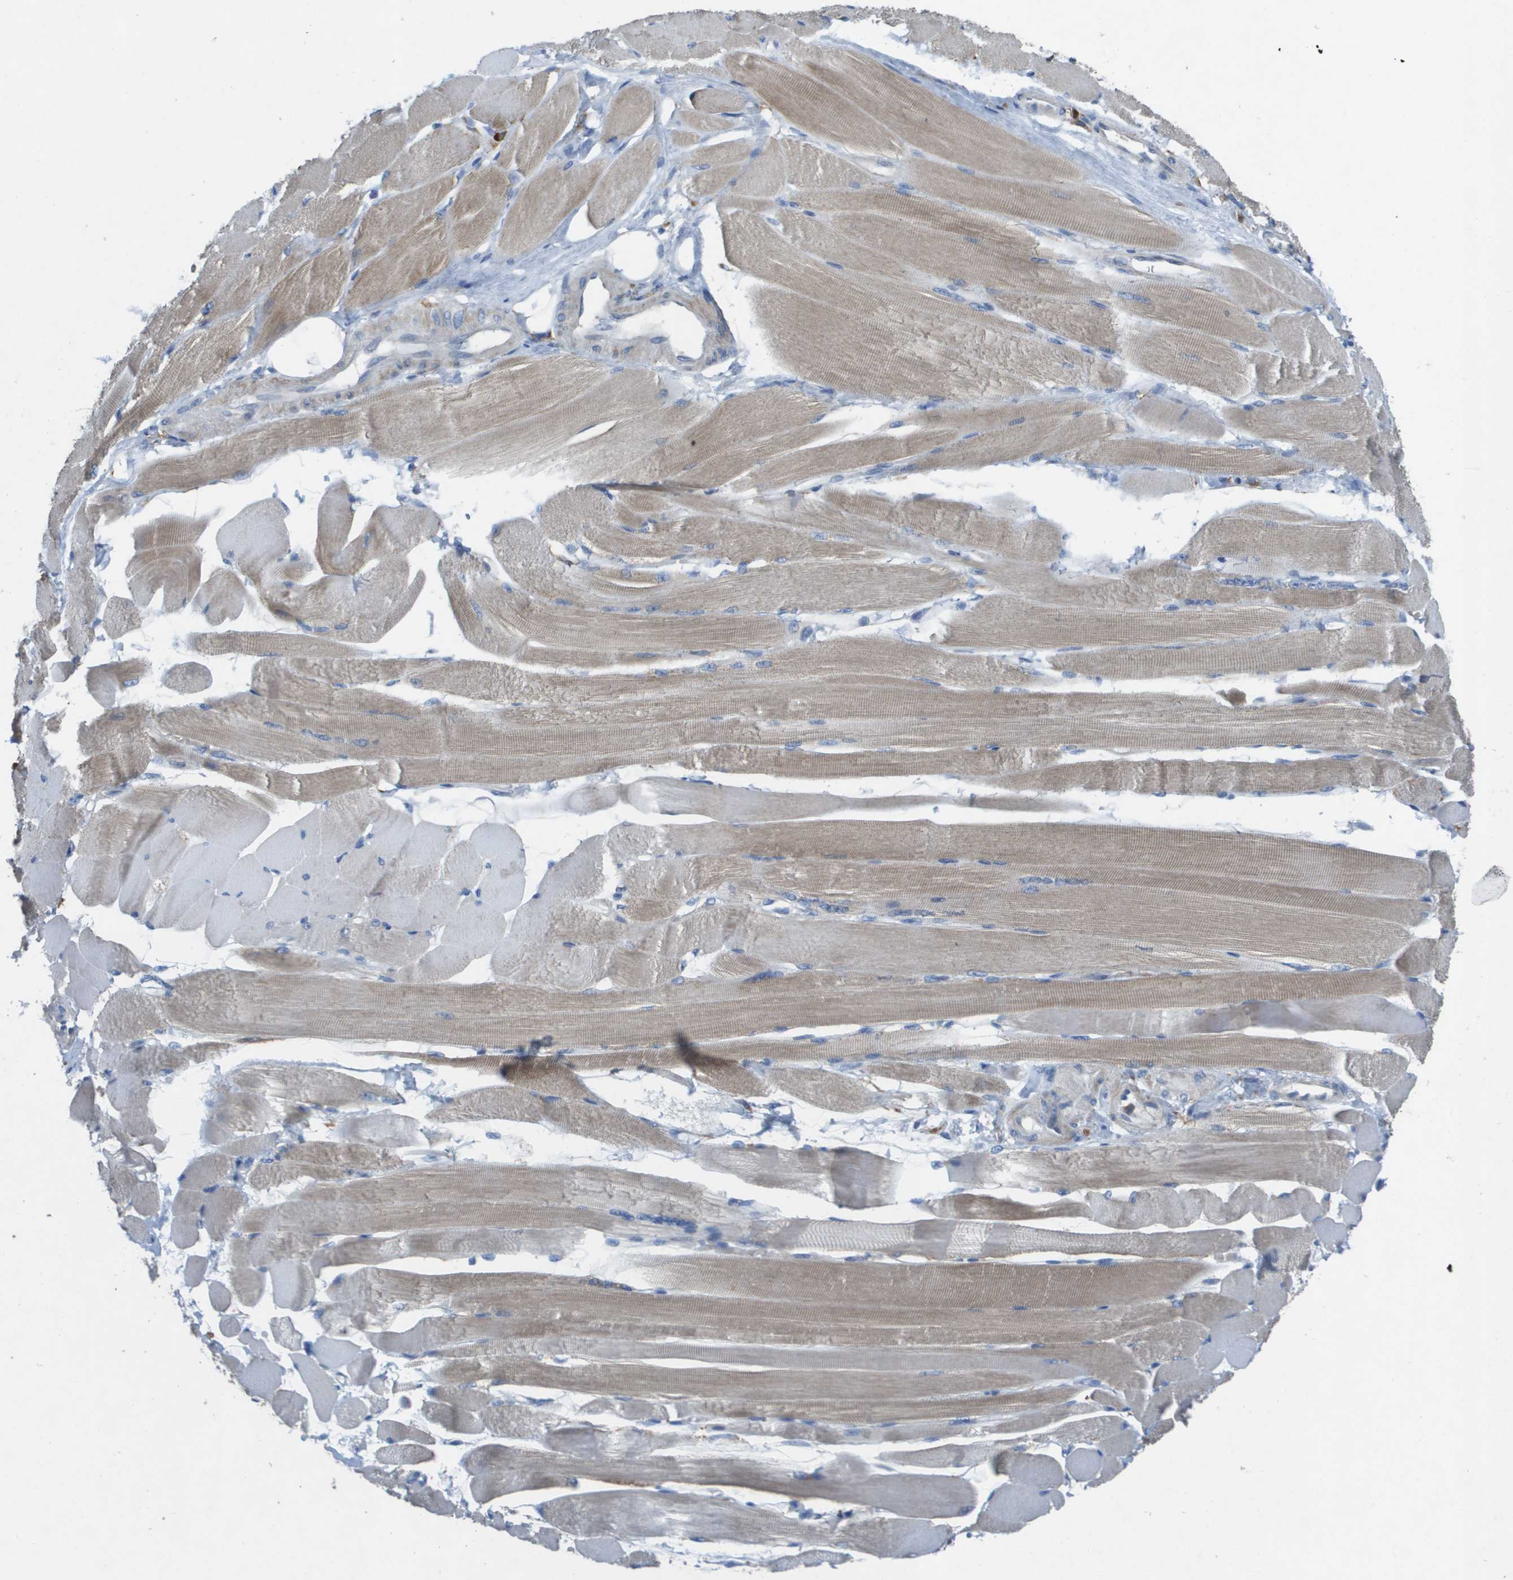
{"staining": {"intensity": "weak", "quantity": "25%-75%", "location": "cytoplasmic/membranous"}, "tissue": "skeletal muscle", "cell_type": "Myocytes", "image_type": "normal", "snomed": [{"axis": "morphology", "description": "Normal tissue, NOS"}, {"axis": "topography", "description": "Skeletal muscle"}, {"axis": "topography", "description": "Peripheral nerve tissue"}], "caption": "Immunohistochemical staining of unremarkable skeletal muscle exhibits 25%-75% levels of weak cytoplasmic/membranous protein expression in about 25%-75% of myocytes. The protein of interest is stained brown, and the nuclei are stained in blue (DAB (3,3'-diaminobenzidine) IHC with brightfield microscopy, high magnification).", "gene": "CLCA4", "patient": {"sex": "female", "age": 84}}